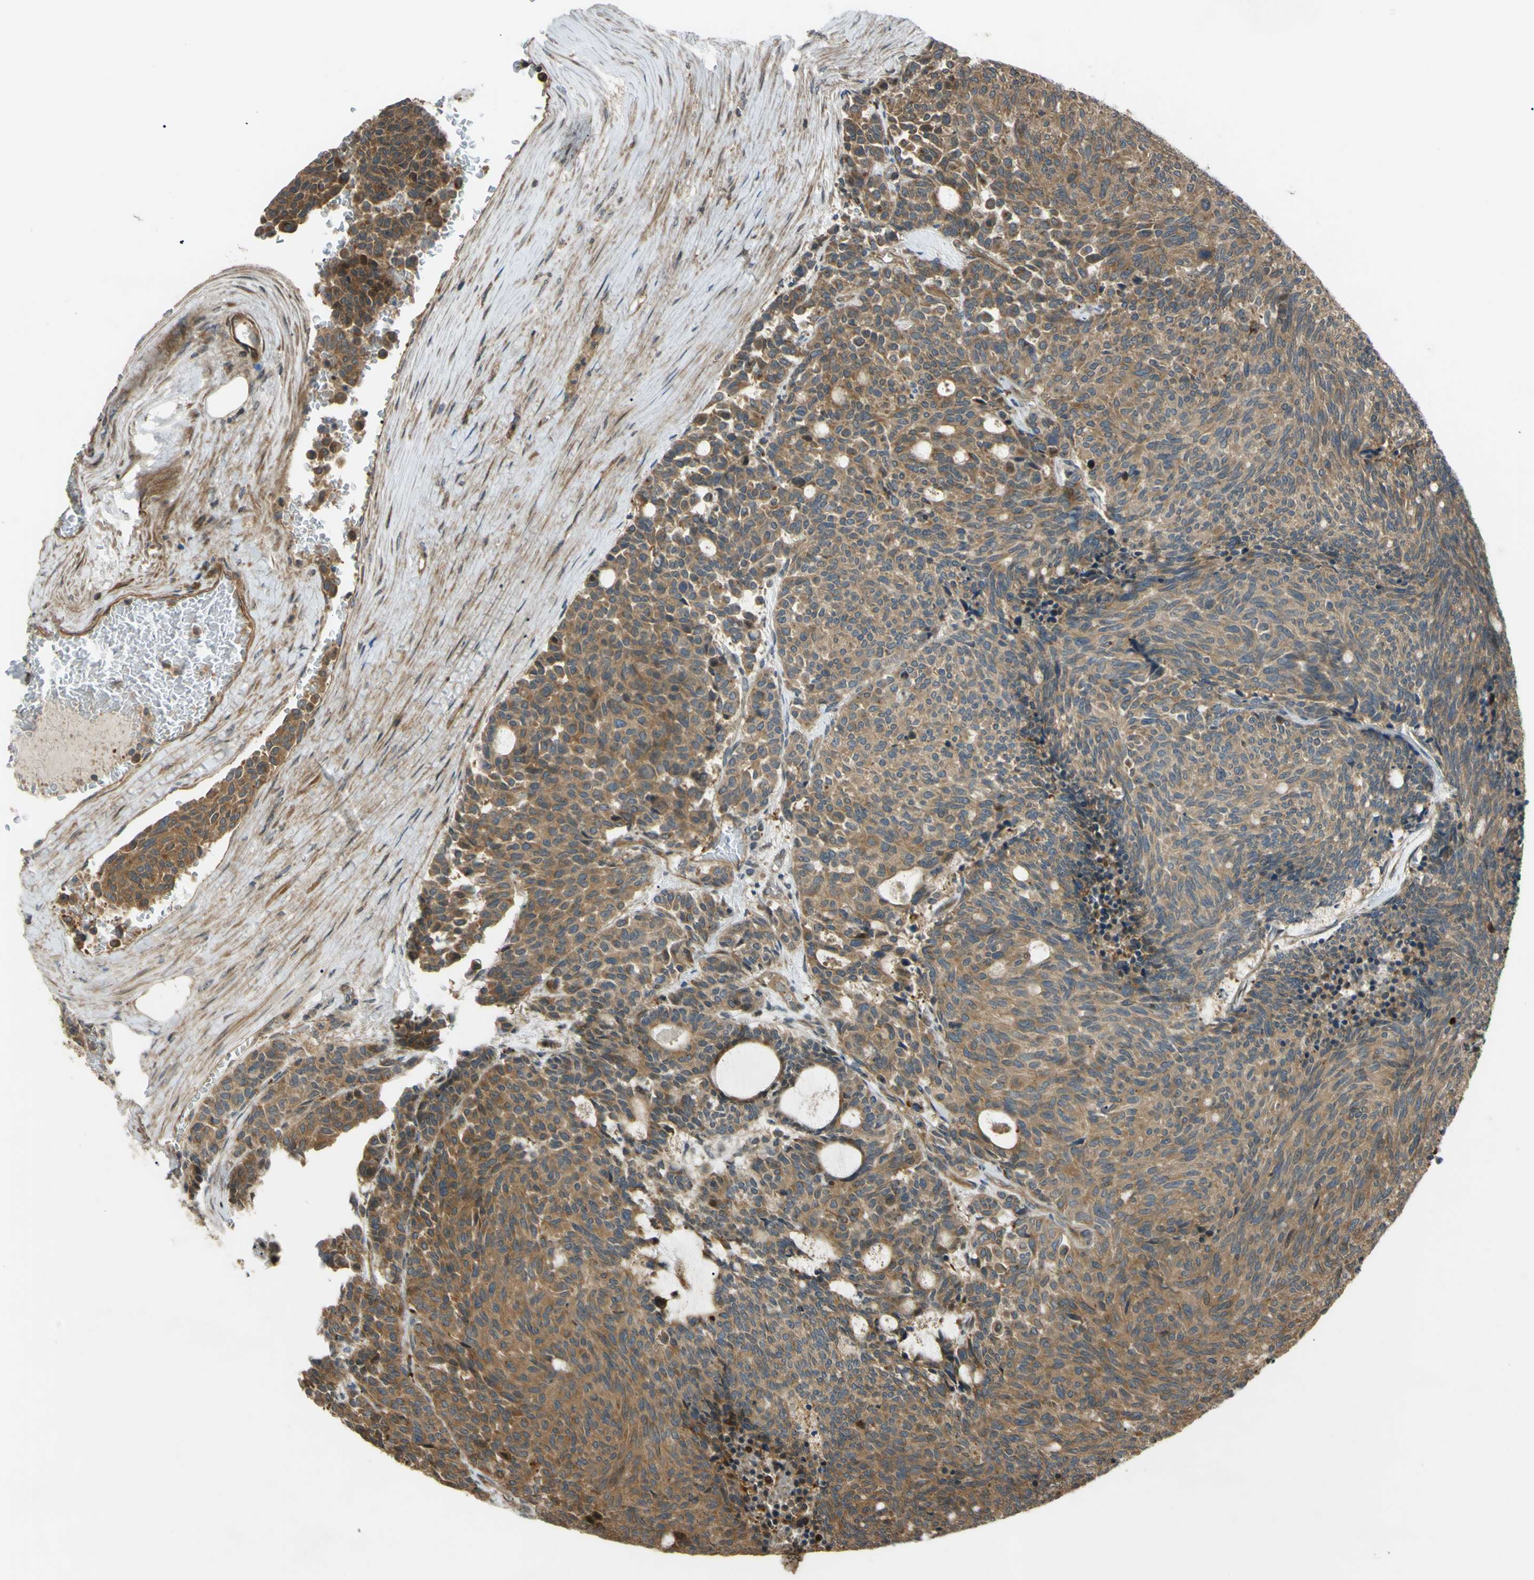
{"staining": {"intensity": "moderate", "quantity": ">75%", "location": "cytoplasmic/membranous"}, "tissue": "carcinoid", "cell_type": "Tumor cells", "image_type": "cancer", "snomed": [{"axis": "morphology", "description": "Carcinoid, malignant, NOS"}, {"axis": "topography", "description": "Pancreas"}], "caption": "Brown immunohistochemical staining in human carcinoid reveals moderate cytoplasmic/membranous expression in about >75% of tumor cells.", "gene": "FLII", "patient": {"sex": "female", "age": 54}}